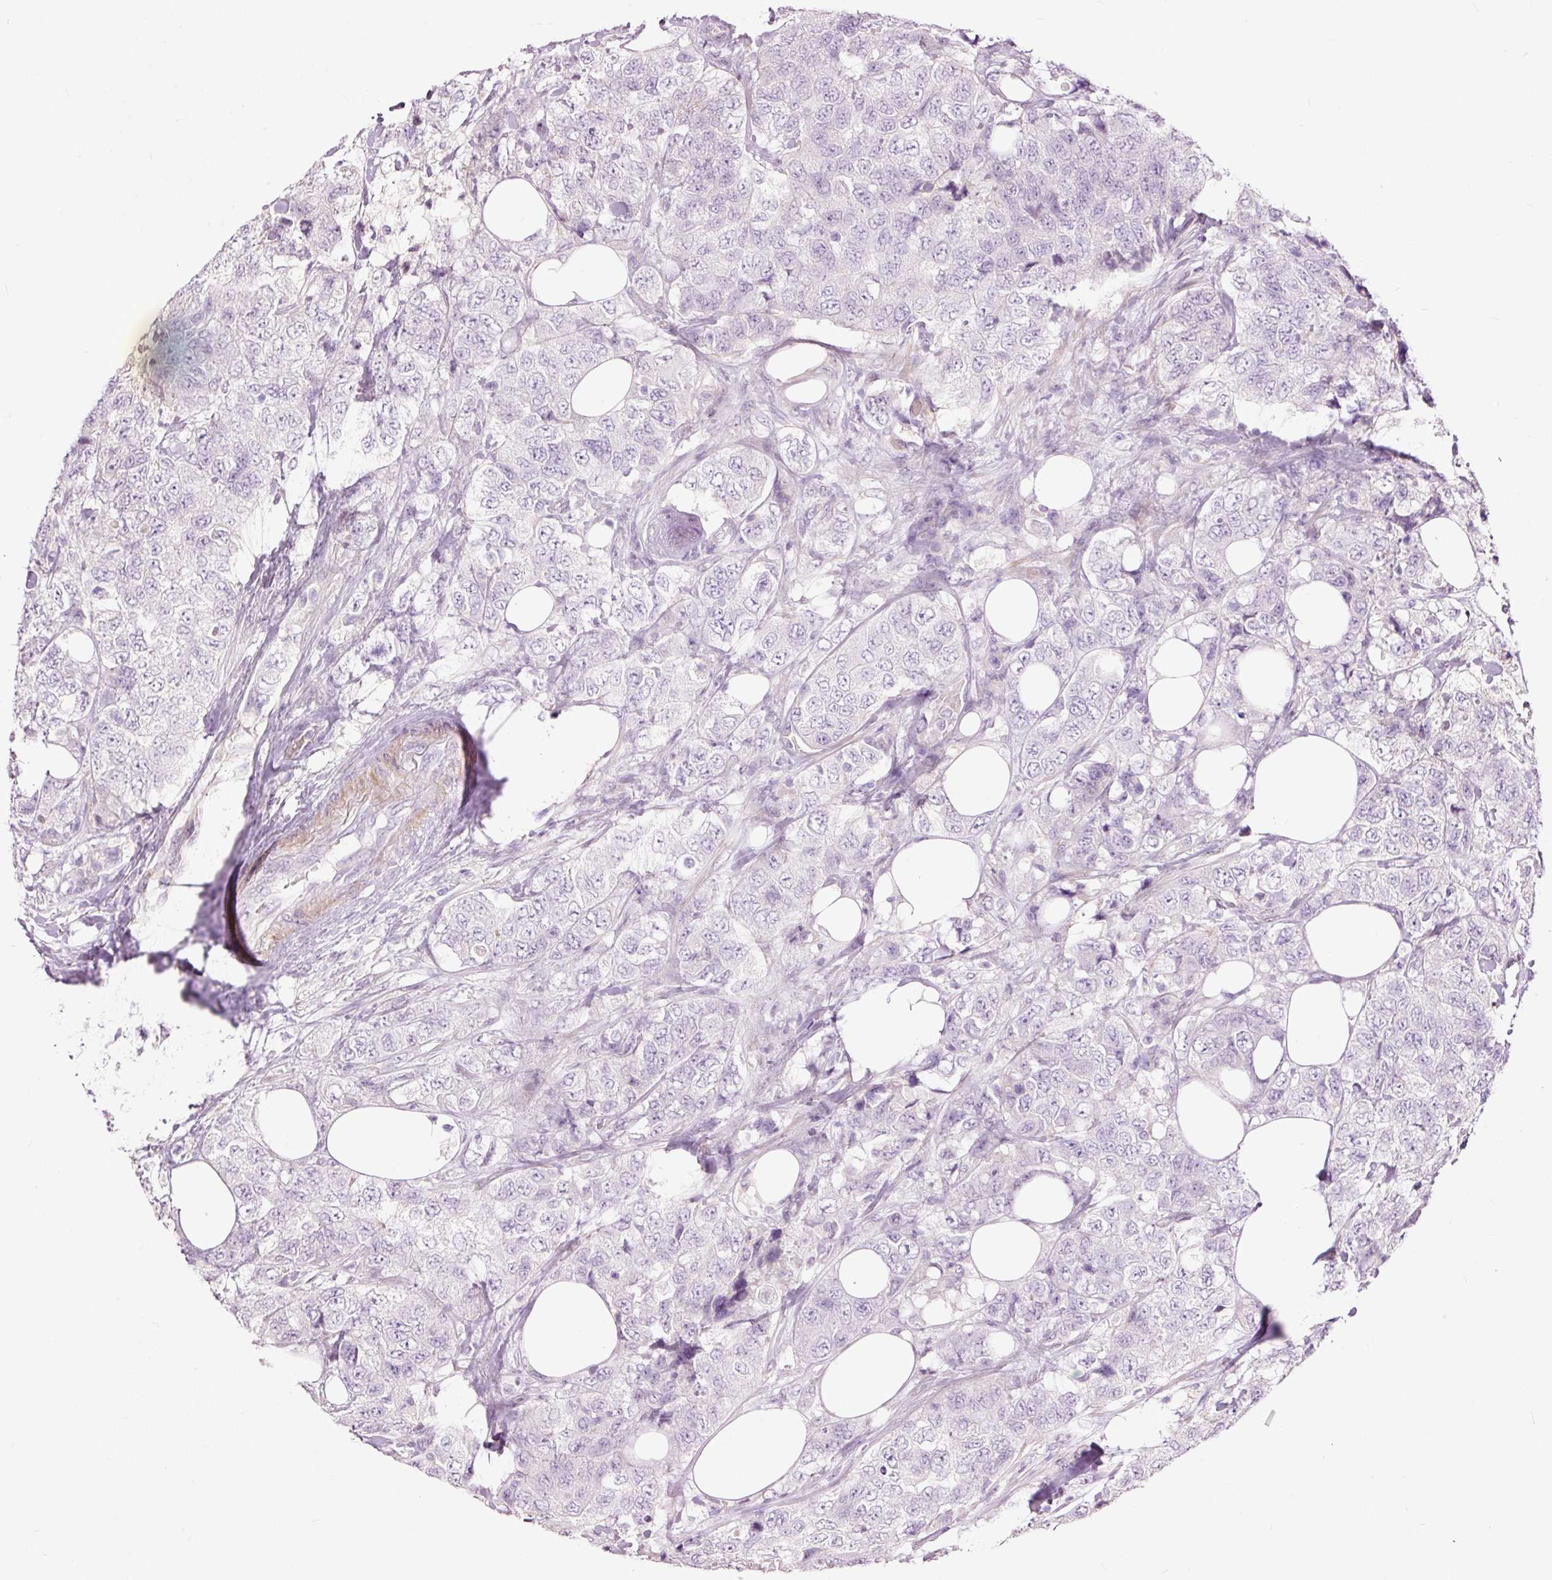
{"staining": {"intensity": "negative", "quantity": "none", "location": "none"}, "tissue": "urothelial cancer", "cell_type": "Tumor cells", "image_type": "cancer", "snomed": [{"axis": "morphology", "description": "Urothelial carcinoma, High grade"}, {"axis": "topography", "description": "Urinary bladder"}], "caption": "High magnification brightfield microscopy of urothelial cancer stained with DAB (brown) and counterstained with hematoxylin (blue): tumor cells show no significant expression.", "gene": "FCRL4", "patient": {"sex": "female", "age": 78}}